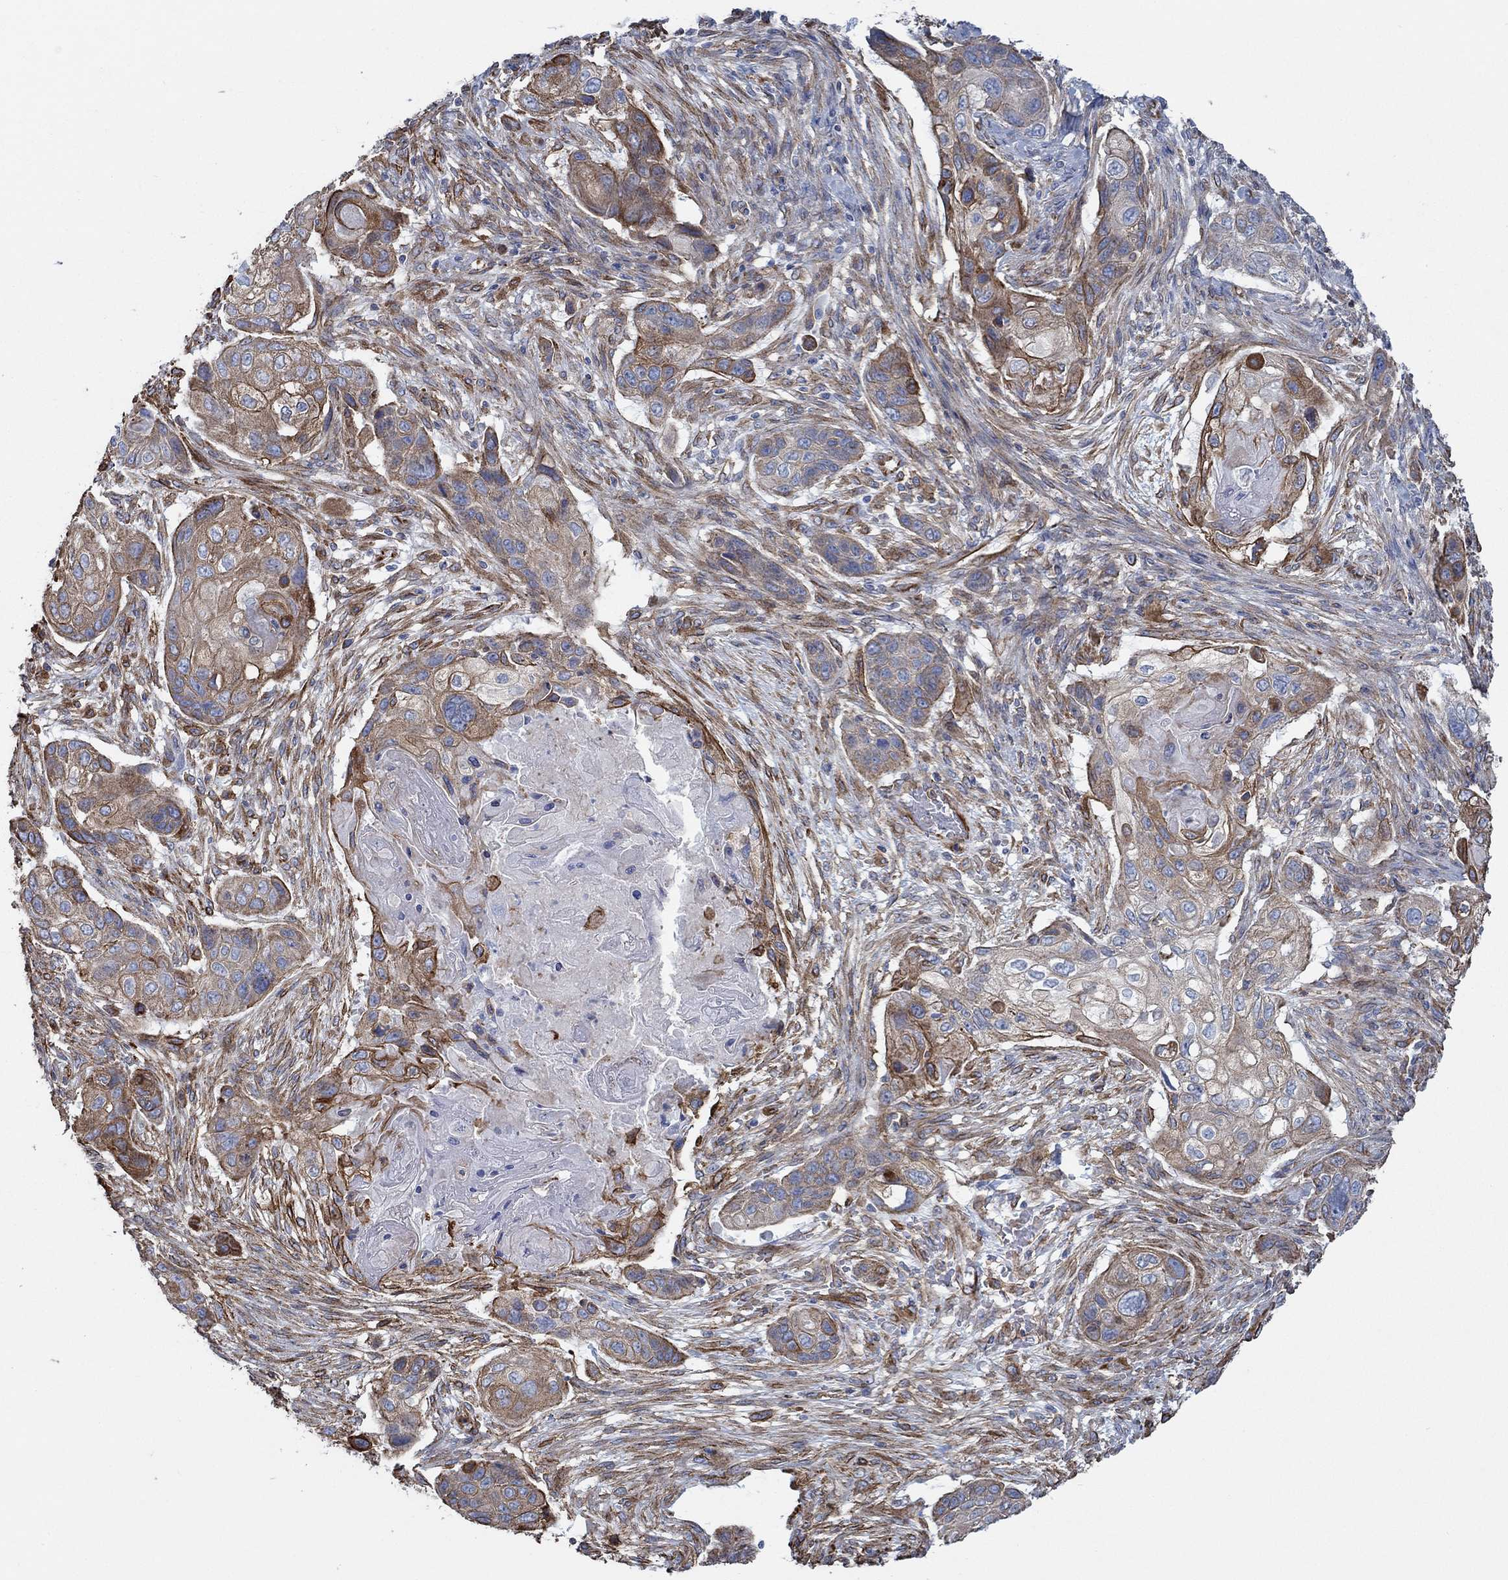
{"staining": {"intensity": "strong", "quantity": "<25%", "location": "cytoplasmic/membranous"}, "tissue": "lung cancer", "cell_type": "Tumor cells", "image_type": "cancer", "snomed": [{"axis": "morphology", "description": "Normal tissue, NOS"}, {"axis": "morphology", "description": "Squamous cell carcinoma, NOS"}, {"axis": "topography", "description": "Bronchus"}, {"axis": "topography", "description": "Lung"}], "caption": "Tumor cells reveal medium levels of strong cytoplasmic/membranous staining in approximately <25% of cells in lung cancer (squamous cell carcinoma).", "gene": "STC2", "patient": {"sex": "male", "age": 69}}